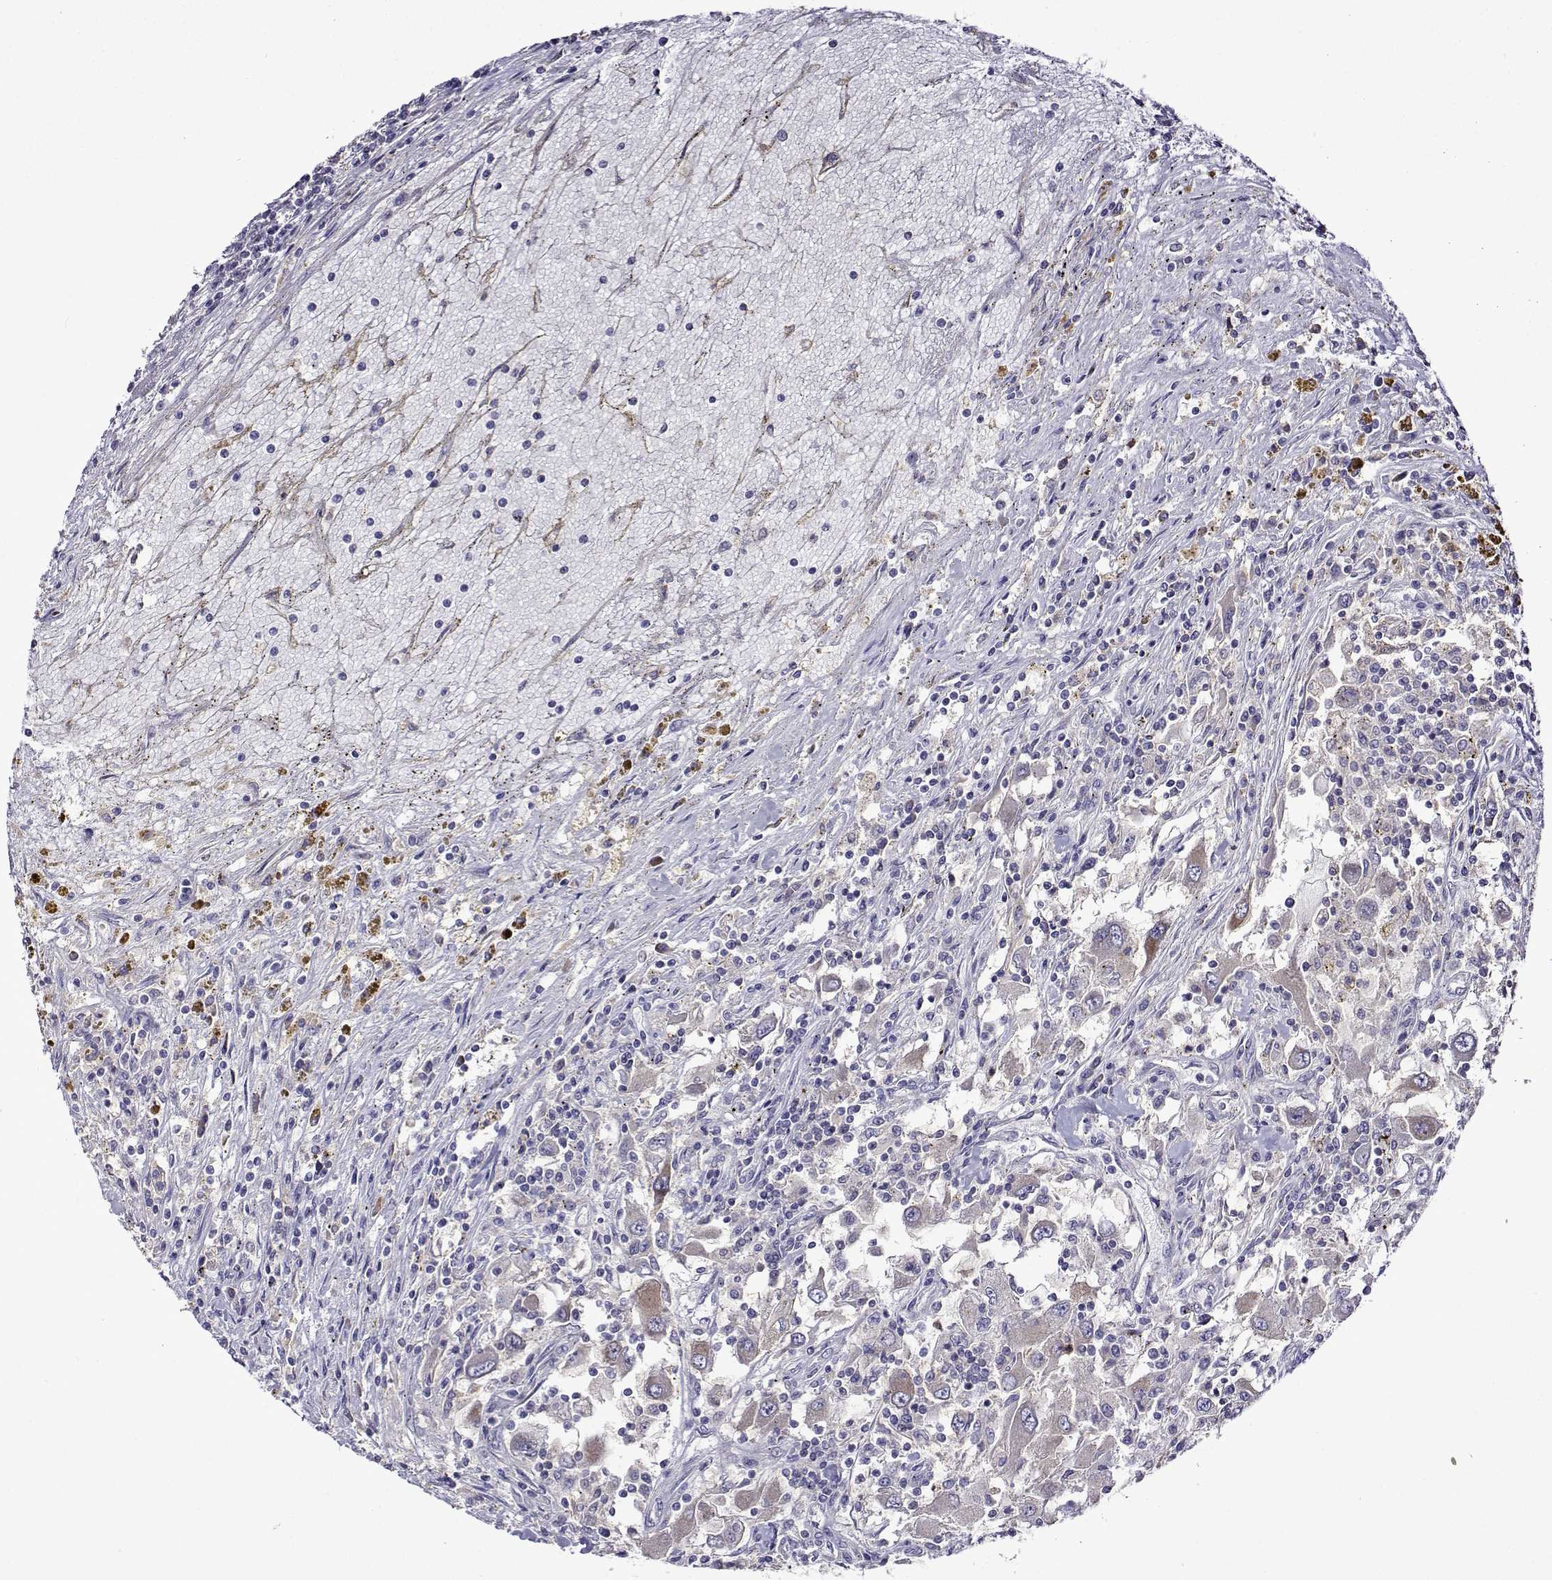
{"staining": {"intensity": "negative", "quantity": "none", "location": "none"}, "tissue": "renal cancer", "cell_type": "Tumor cells", "image_type": "cancer", "snomed": [{"axis": "morphology", "description": "Adenocarcinoma, NOS"}, {"axis": "topography", "description": "Kidney"}], "caption": "The immunohistochemistry histopathology image has no significant expression in tumor cells of renal cancer tissue.", "gene": "SULT2A1", "patient": {"sex": "female", "age": 67}}